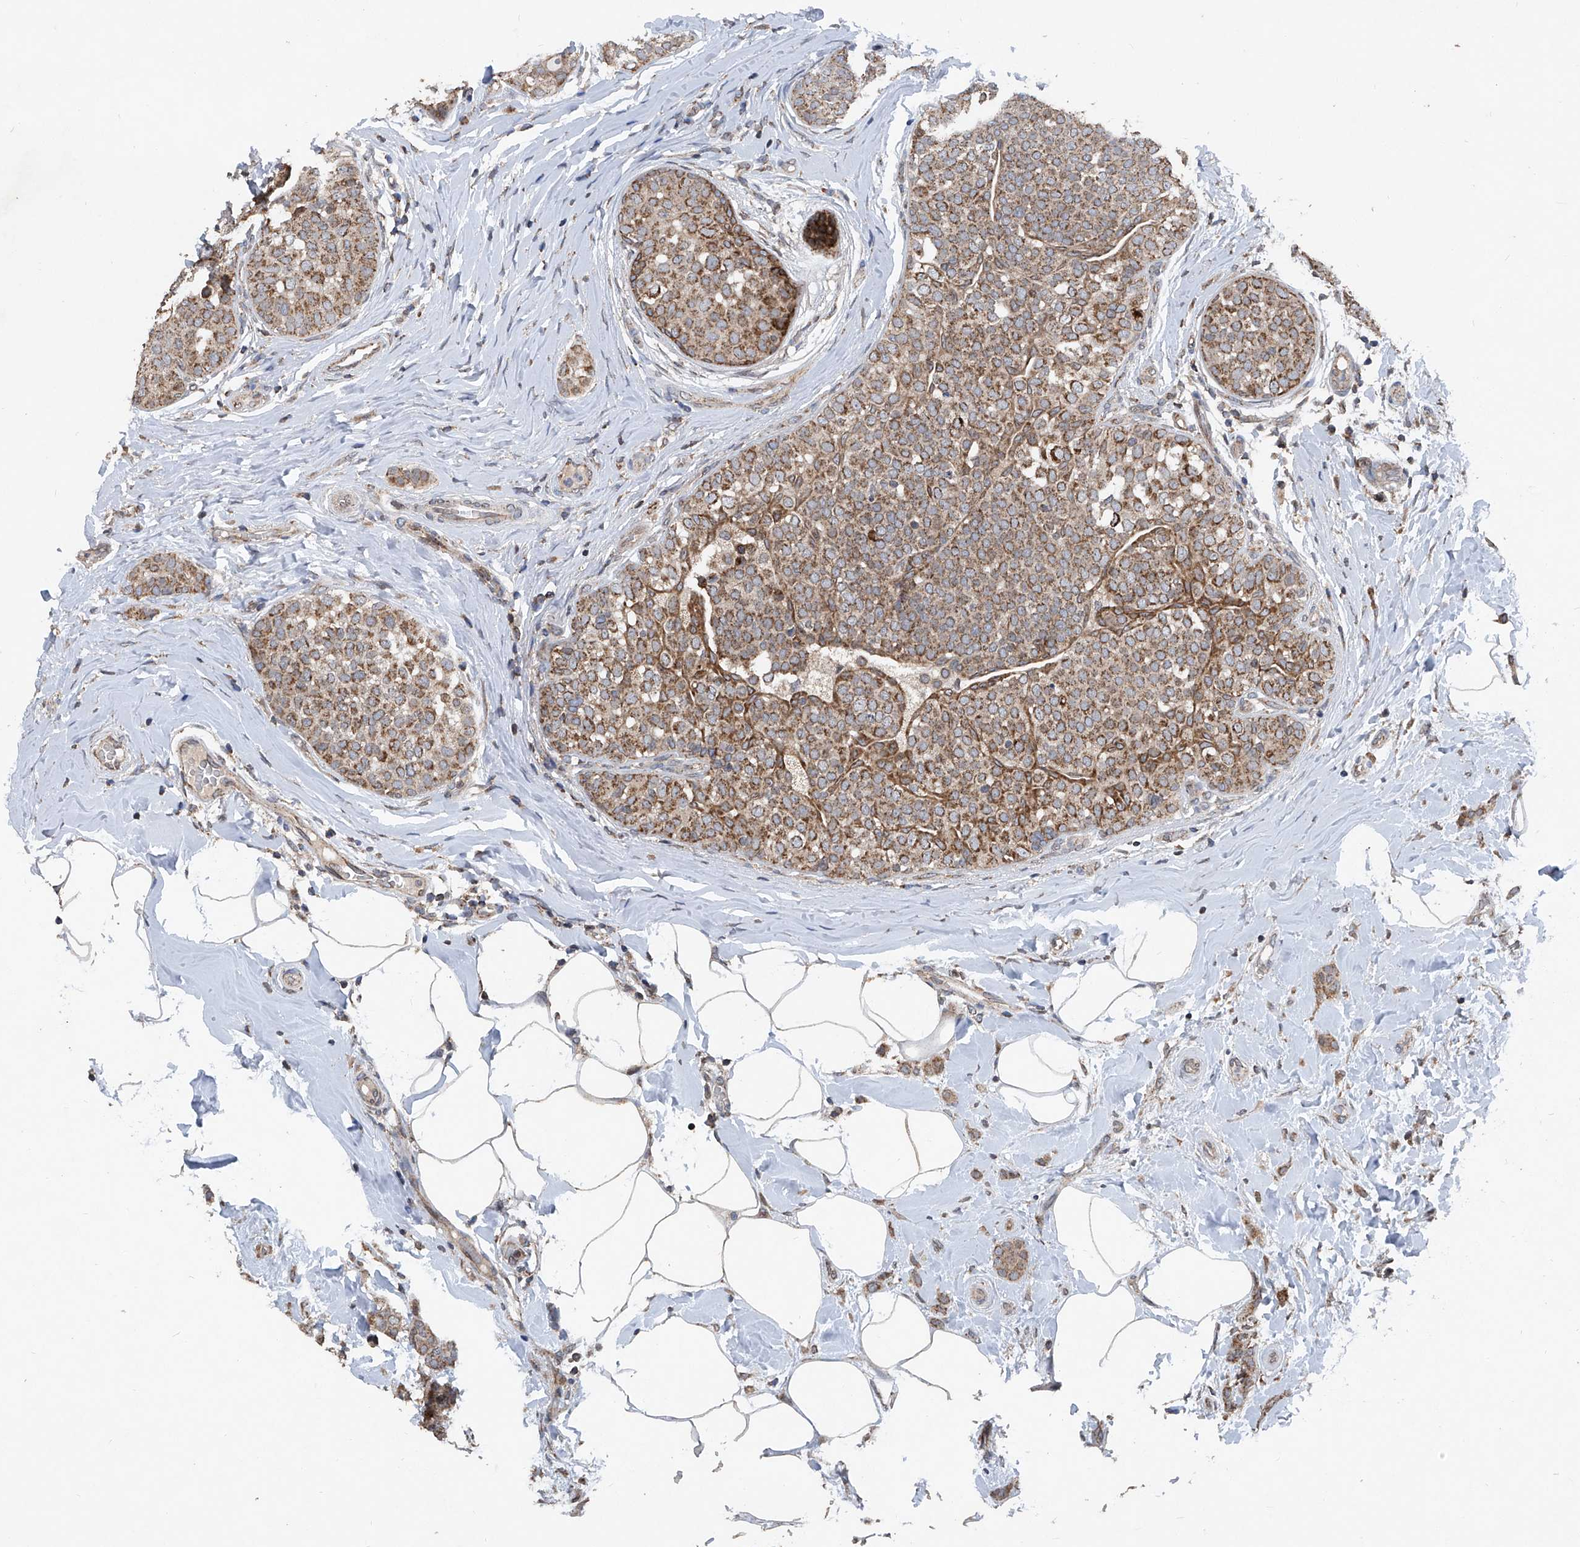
{"staining": {"intensity": "moderate", "quantity": ">75%", "location": "cytoplasmic/membranous"}, "tissue": "breast cancer", "cell_type": "Tumor cells", "image_type": "cancer", "snomed": [{"axis": "morphology", "description": "Lobular carcinoma, in situ"}, {"axis": "morphology", "description": "Lobular carcinoma"}, {"axis": "topography", "description": "Breast"}], "caption": "Immunohistochemical staining of human breast cancer (lobular carcinoma in situ) demonstrates moderate cytoplasmic/membranous protein positivity in approximately >75% of tumor cells.", "gene": "BCKDHB", "patient": {"sex": "female", "age": 41}}